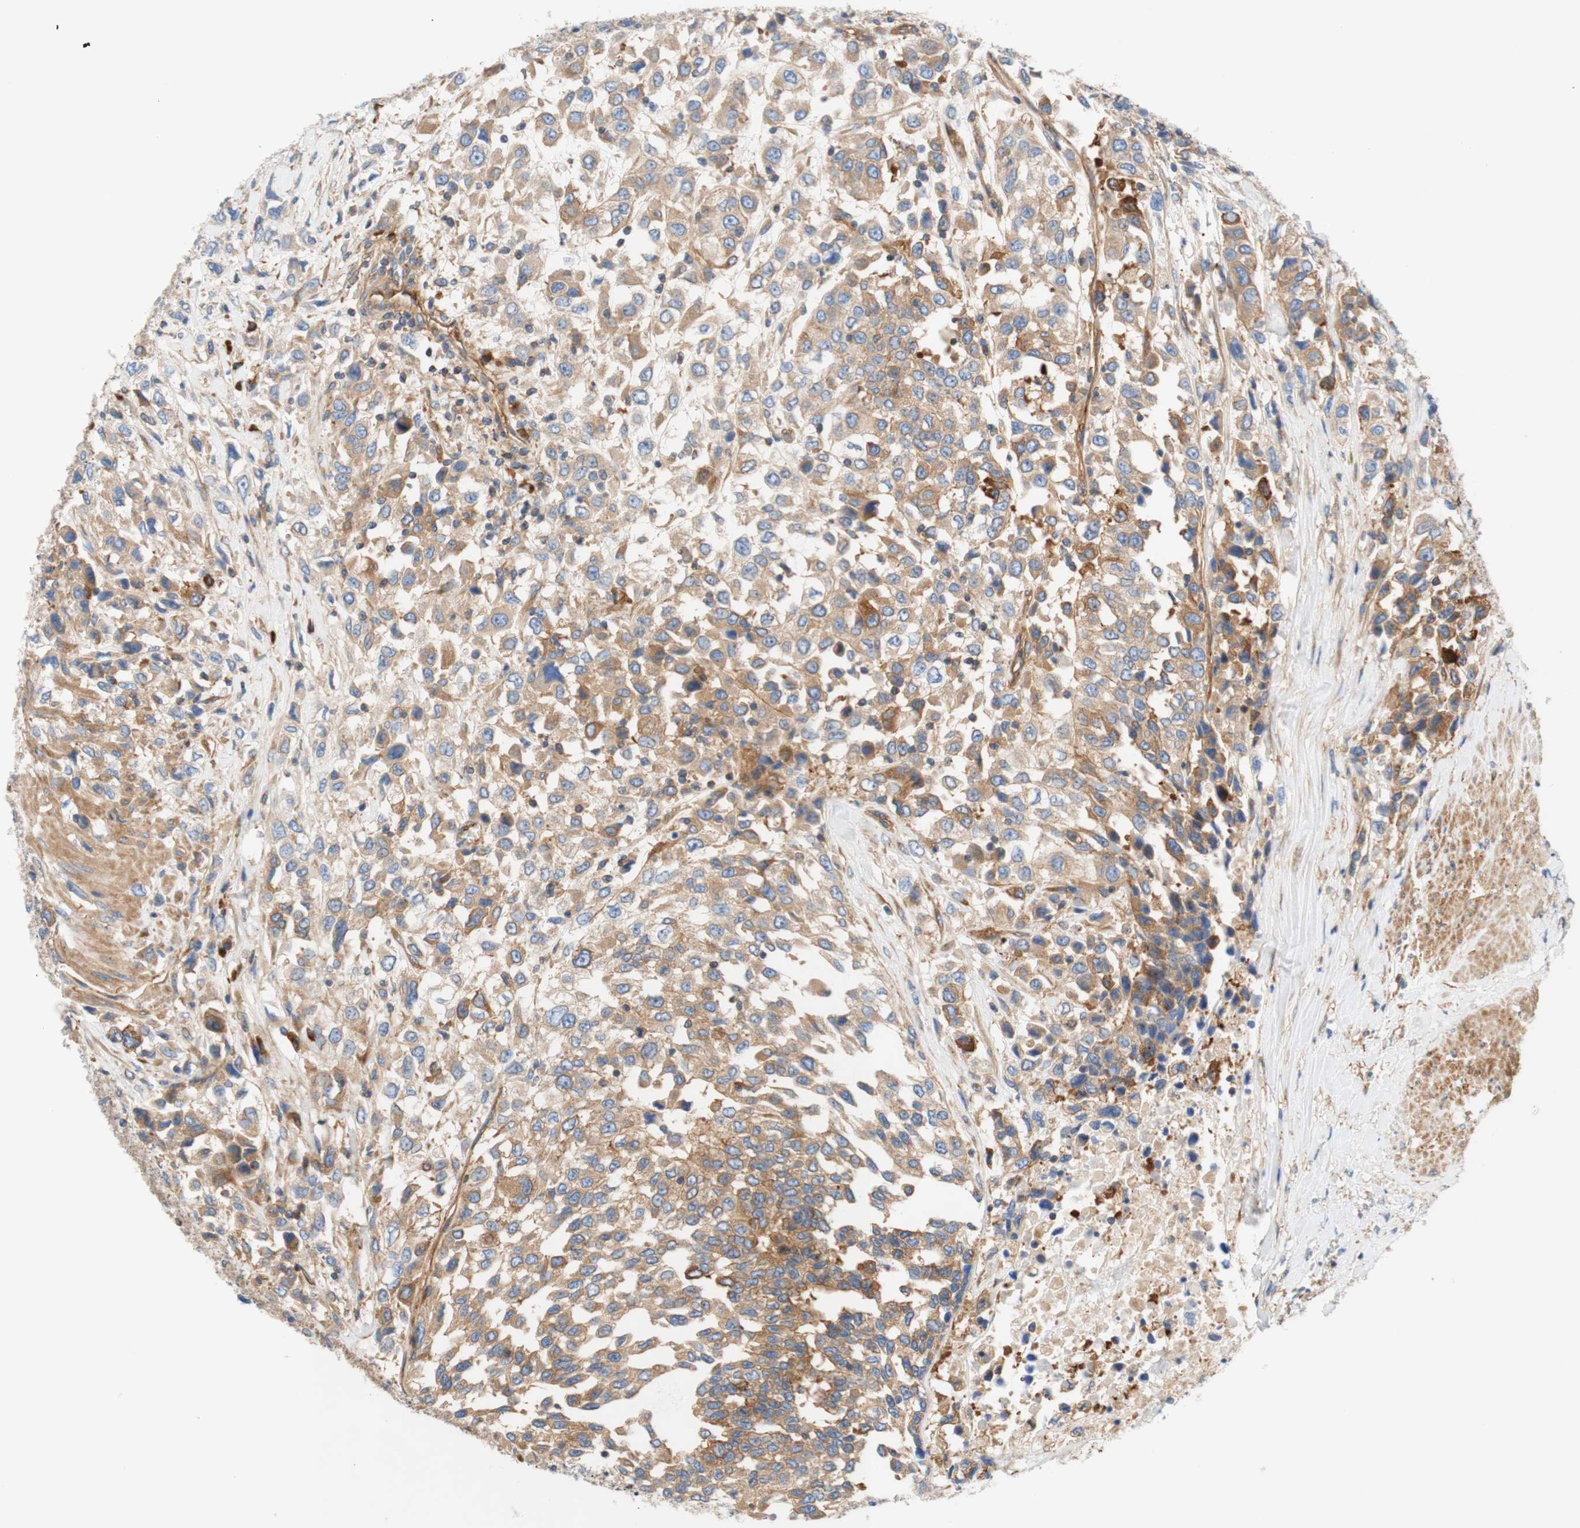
{"staining": {"intensity": "weak", "quantity": "25%-75%", "location": "cytoplasmic/membranous"}, "tissue": "urothelial cancer", "cell_type": "Tumor cells", "image_type": "cancer", "snomed": [{"axis": "morphology", "description": "Urothelial carcinoma, High grade"}, {"axis": "topography", "description": "Urinary bladder"}], "caption": "An immunohistochemistry (IHC) histopathology image of tumor tissue is shown. Protein staining in brown highlights weak cytoplasmic/membranous positivity in urothelial carcinoma (high-grade) within tumor cells. (DAB (3,3'-diaminobenzidine) IHC with brightfield microscopy, high magnification).", "gene": "STOM", "patient": {"sex": "female", "age": 80}}